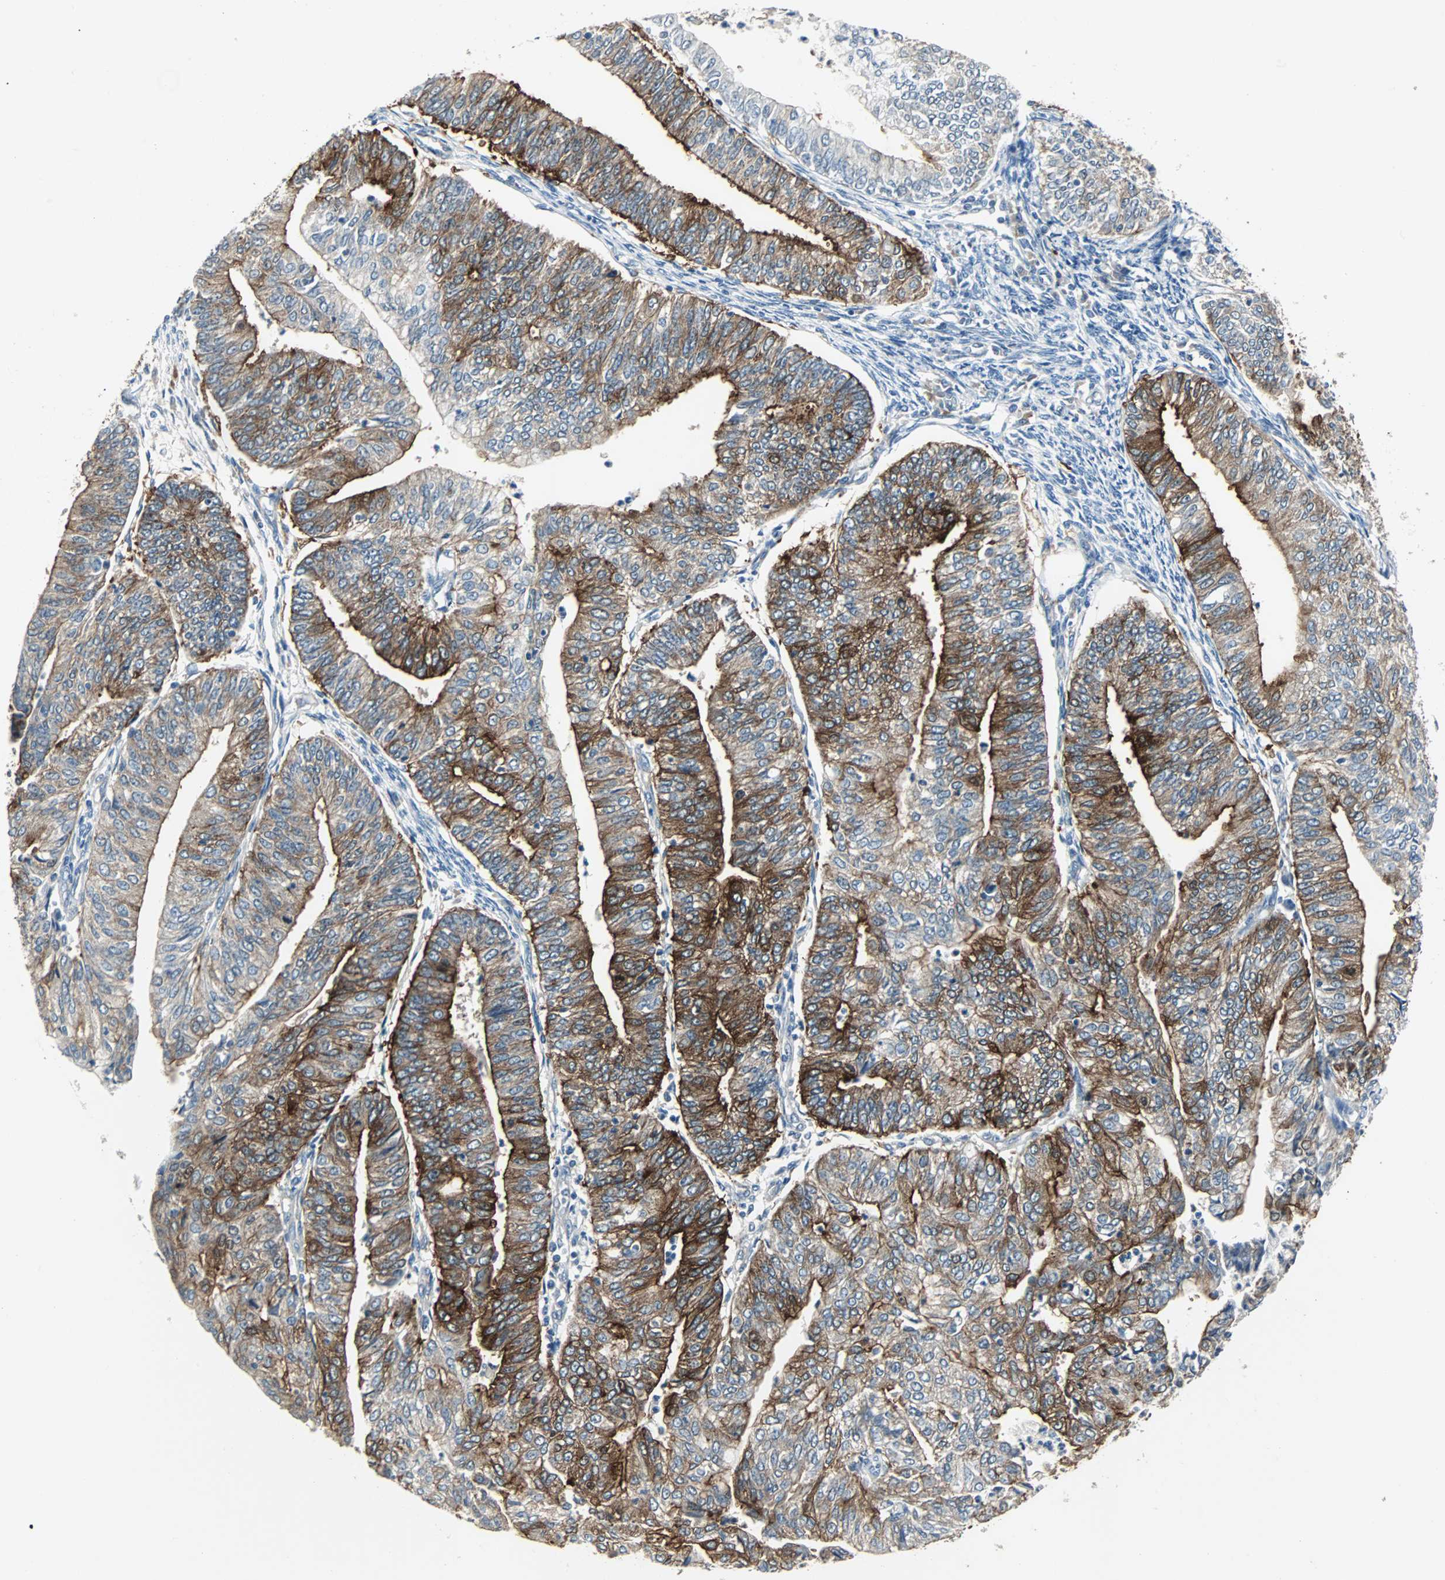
{"staining": {"intensity": "moderate", "quantity": ">75%", "location": "cytoplasmic/membranous"}, "tissue": "endometrial cancer", "cell_type": "Tumor cells", "image_type": "cancer", "snomed": [{"axis": "morphology", "description": "Adenocarcinoma, NOS"}, {"axis": "topography", "description": "Endometrium"}], "caption": "This is an image of IHC staining of endometrial cancer, which shows moderate positivity in the cytoplasmic/membranous of tumor cells.", "gene": "CMC2", "patient": {"sex": "female", "age": 59}}